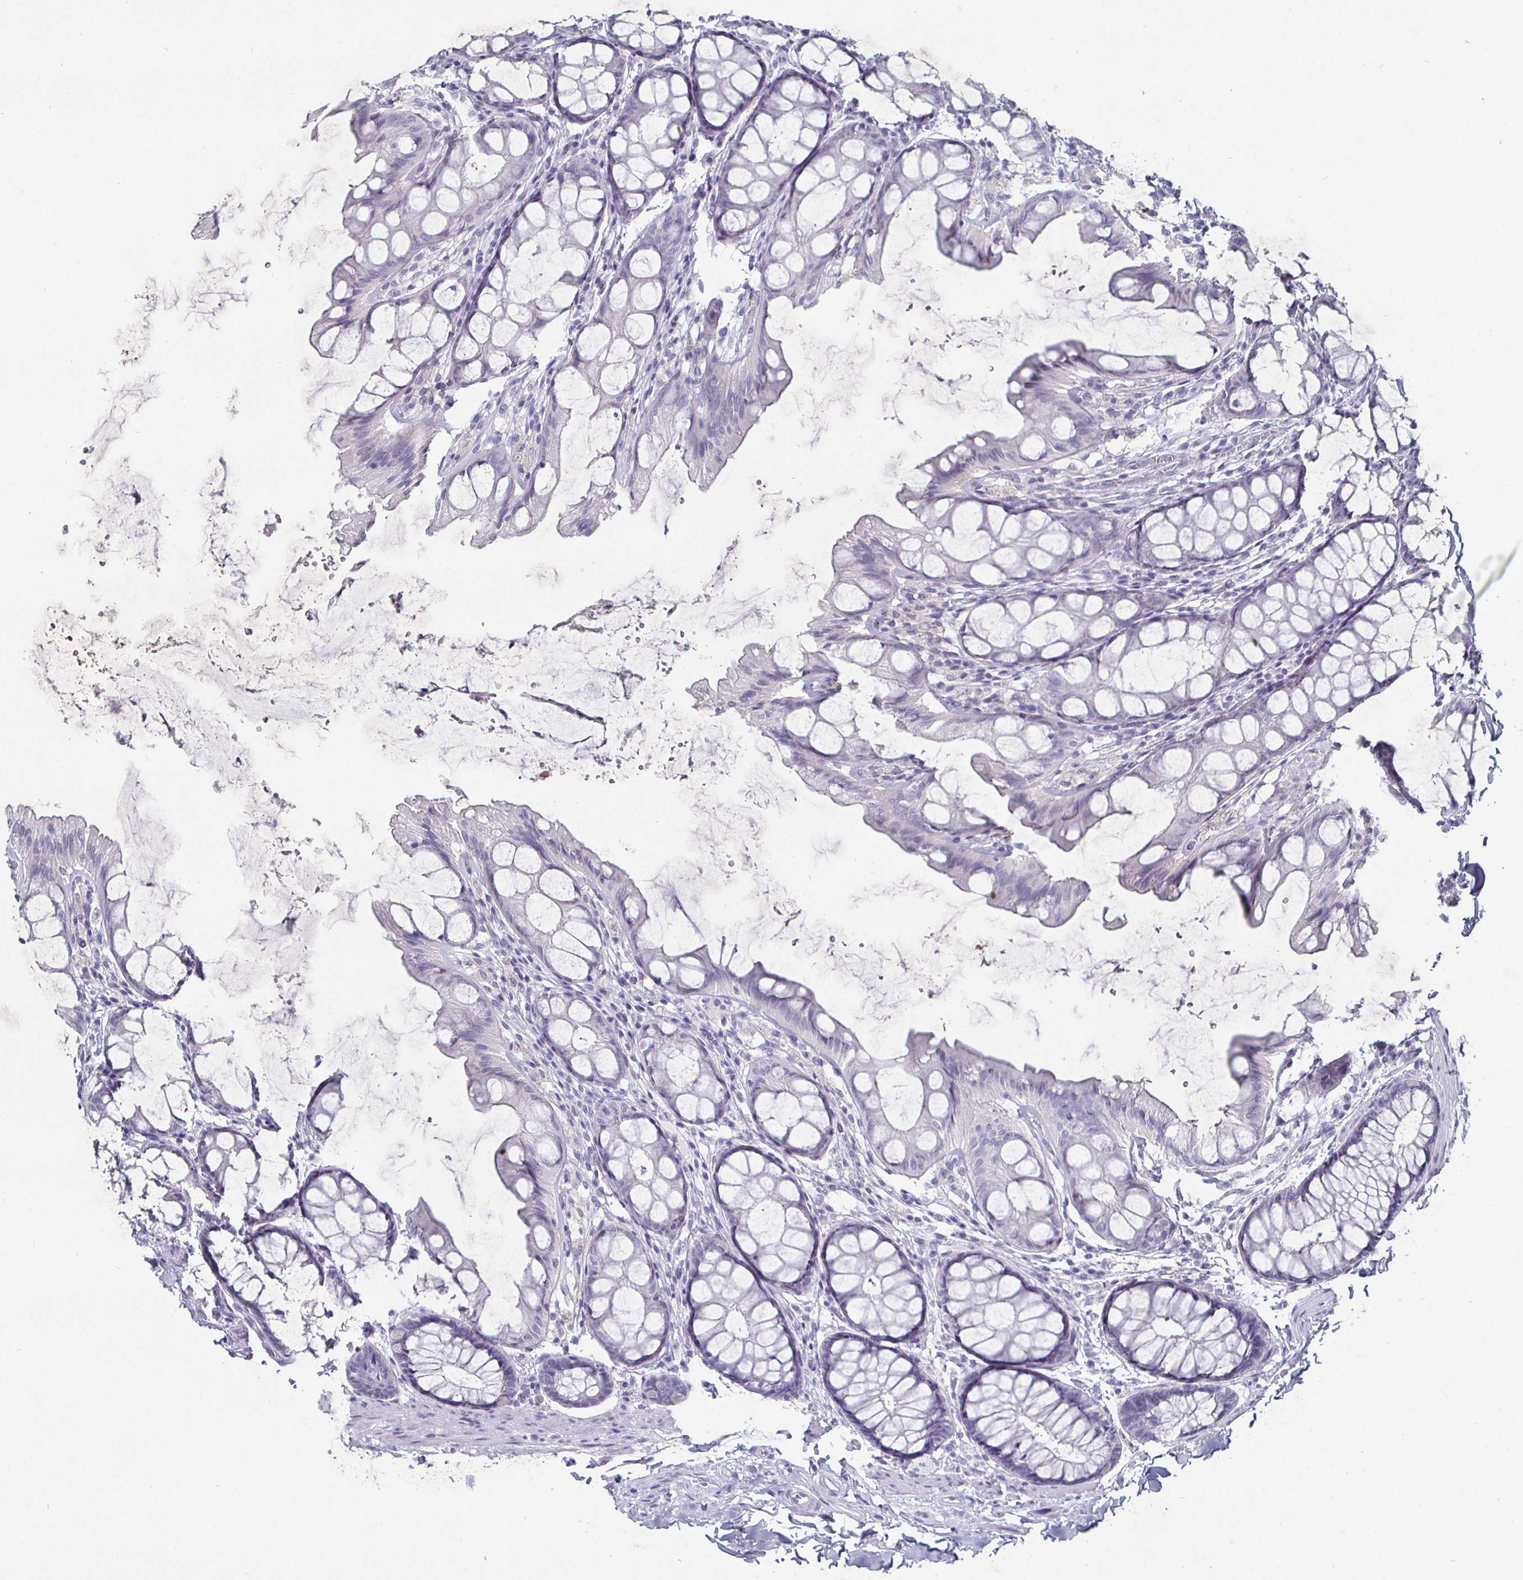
{"staining": {"intensity": "negative", "quantity": "none", "location": "none"}, "tissue": "colon", "cell_type": "Endothelial cells", "image_type": "normal", "snomed": [{"axis": "morphology", "description": "Normal tissue, NOS"}, {"axis": "topography", "description": "Colon"}], "caption": "Image shows no significant protein positivity in endothelial cells of unremarkable colon. Nuclei are stained in blue.", "gene": "ENPP1", "patient": {"sex": "male", "age": 47}}